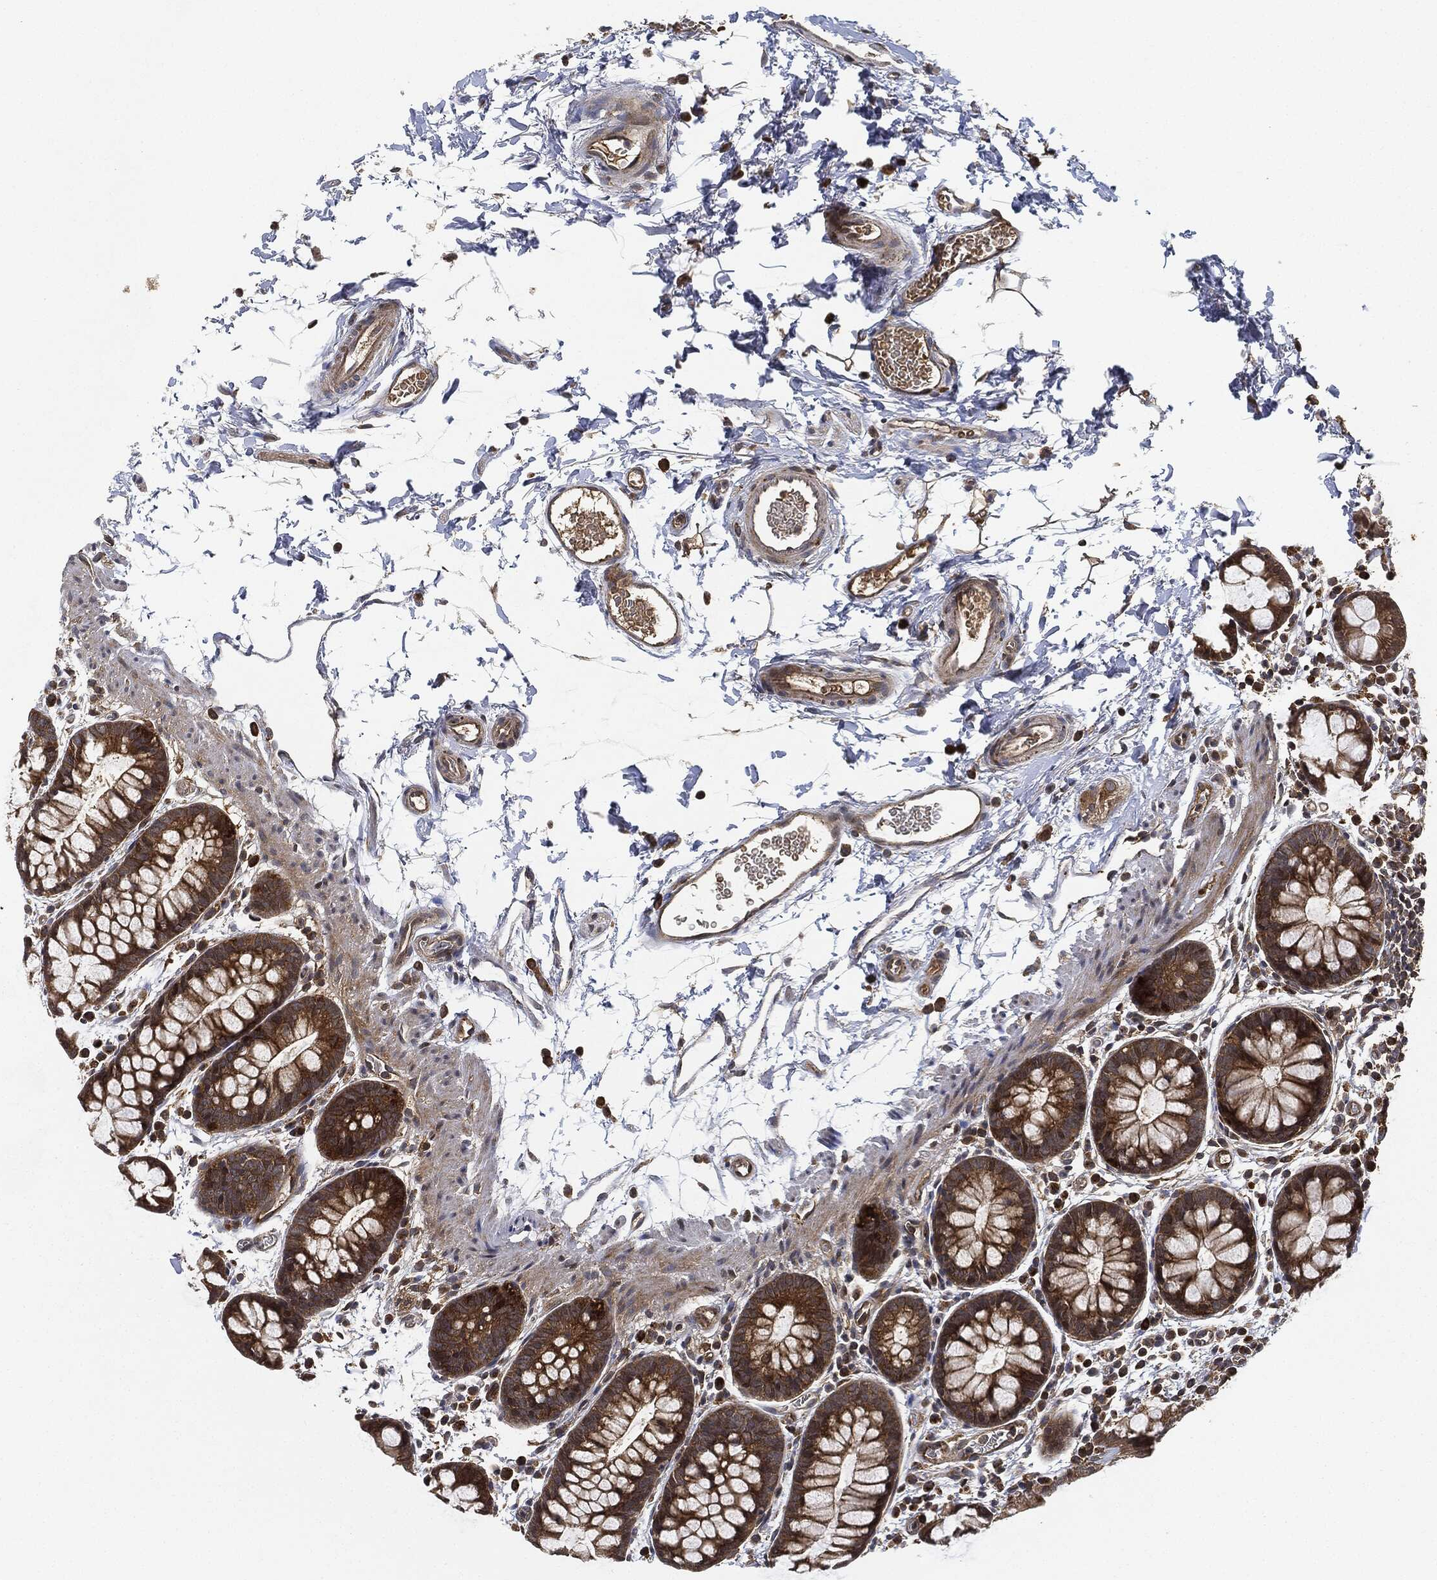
{"staining": {"intensity": "moderate", "quantity": ">75%", "location": "cytoplasmic/membranous"}, "tissue": "rectum", "cell_type": "Glandular cells", "image_type": "normal", "snomed": [{"axis": "morphology", "description": "Normal tissue, NOS"}, {"axis": "topography", "description": "Rectum"}], "caption": "Human rectum stained with a brown dye reveals moderate cytoplasmic/membranous positive positivity in approximately >75% of glandular cells.", "gene": "MLST8", "patient": {"sex": "male", "age": 57}}